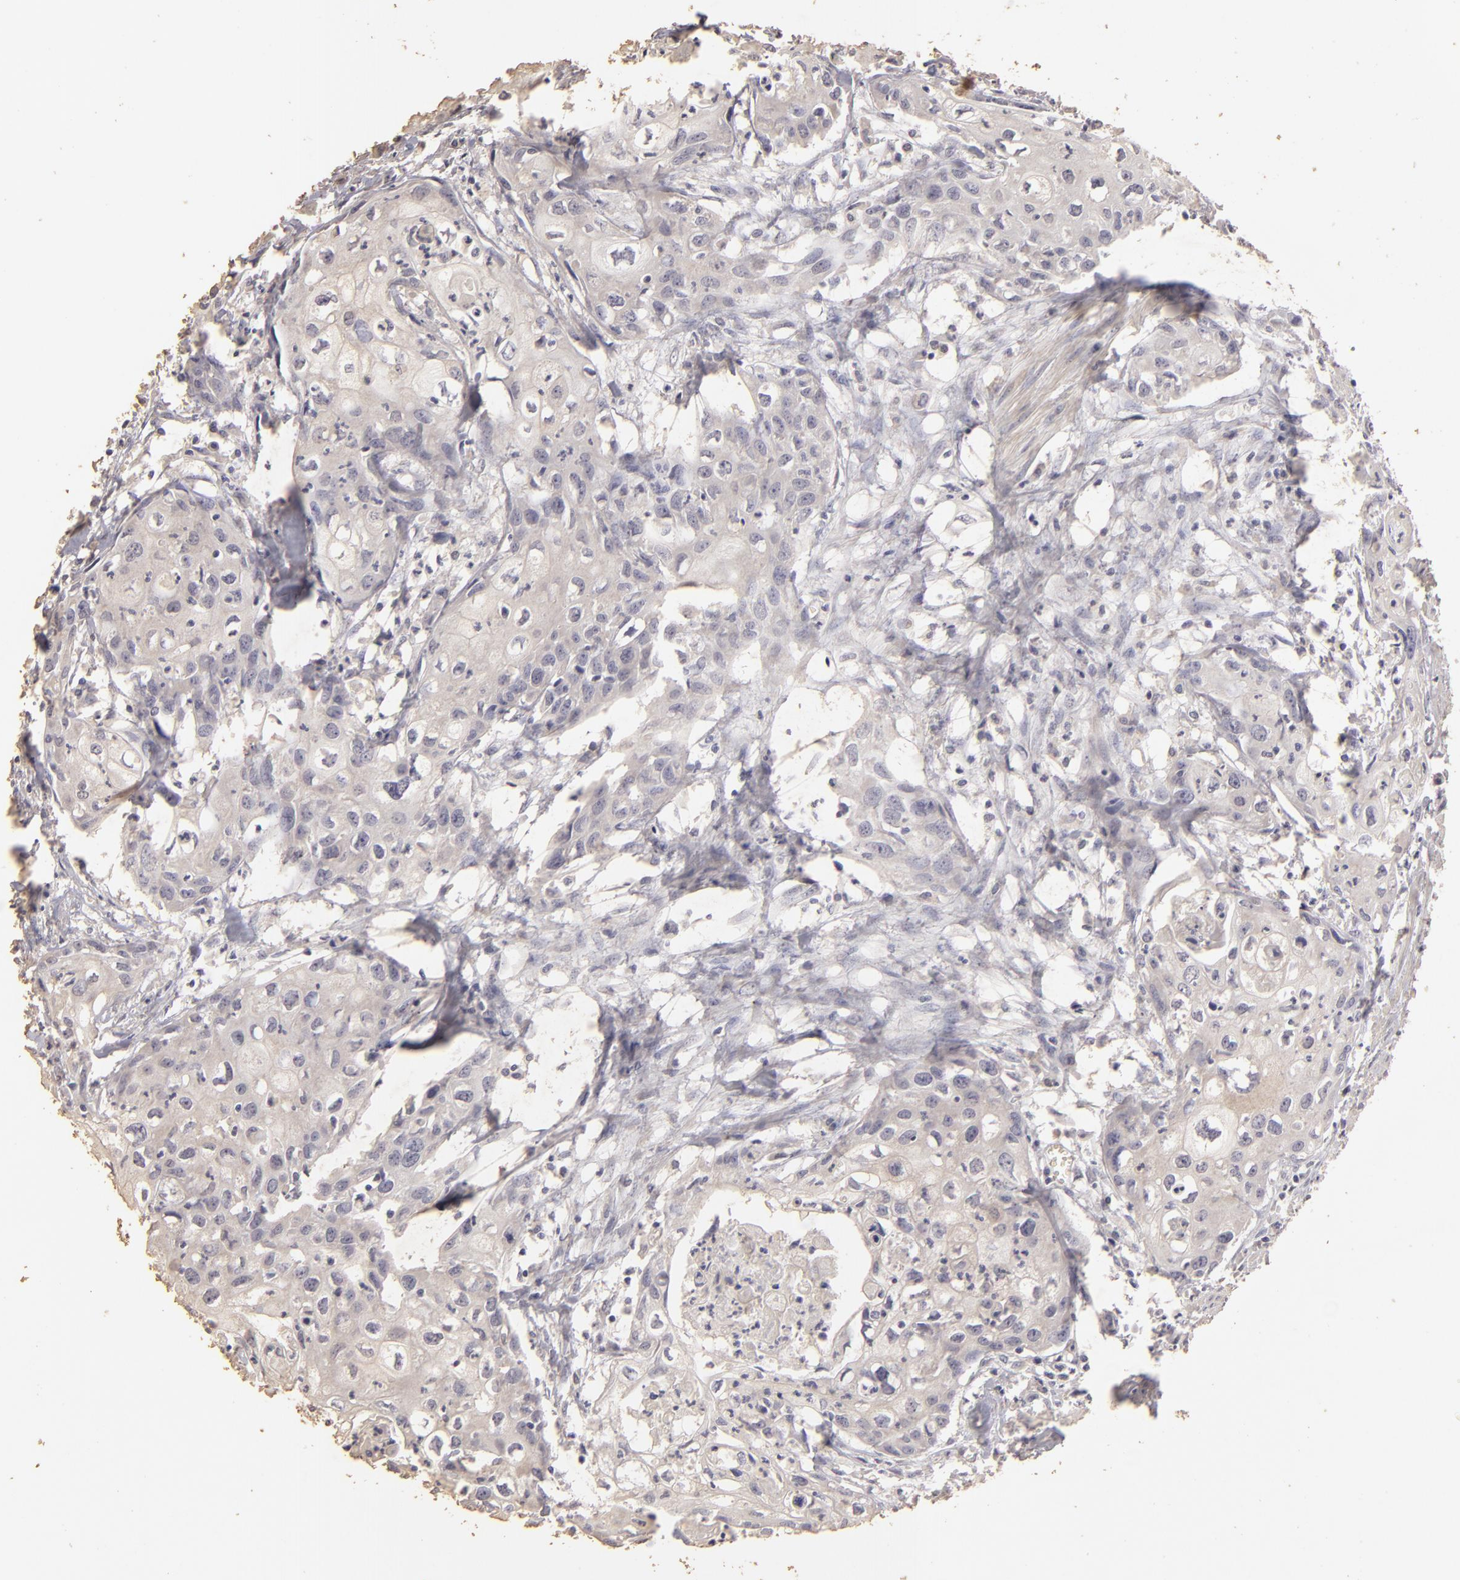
{"staining": {"intensity": "negative", "quantity": "none", "location": "none"}, "tissue": "urothelial cancer", "cell_type": "Tumor cells", "image_type": "cancer", "snomed": [{"axis": "morphology", "description": "Urothelial carcinoma, High grade"}, {"axis": "topography", "description": "Urinary bladder"}], "caption": "DAB (3,3'-diaminobenzidine) immunohistochemical staining of human urothelial cancer shows no significant staining in tumor cells. Nuclei are stained in blue.", "gene": "BCL2L13", "patient": {"sex": "male", "age": 54}}